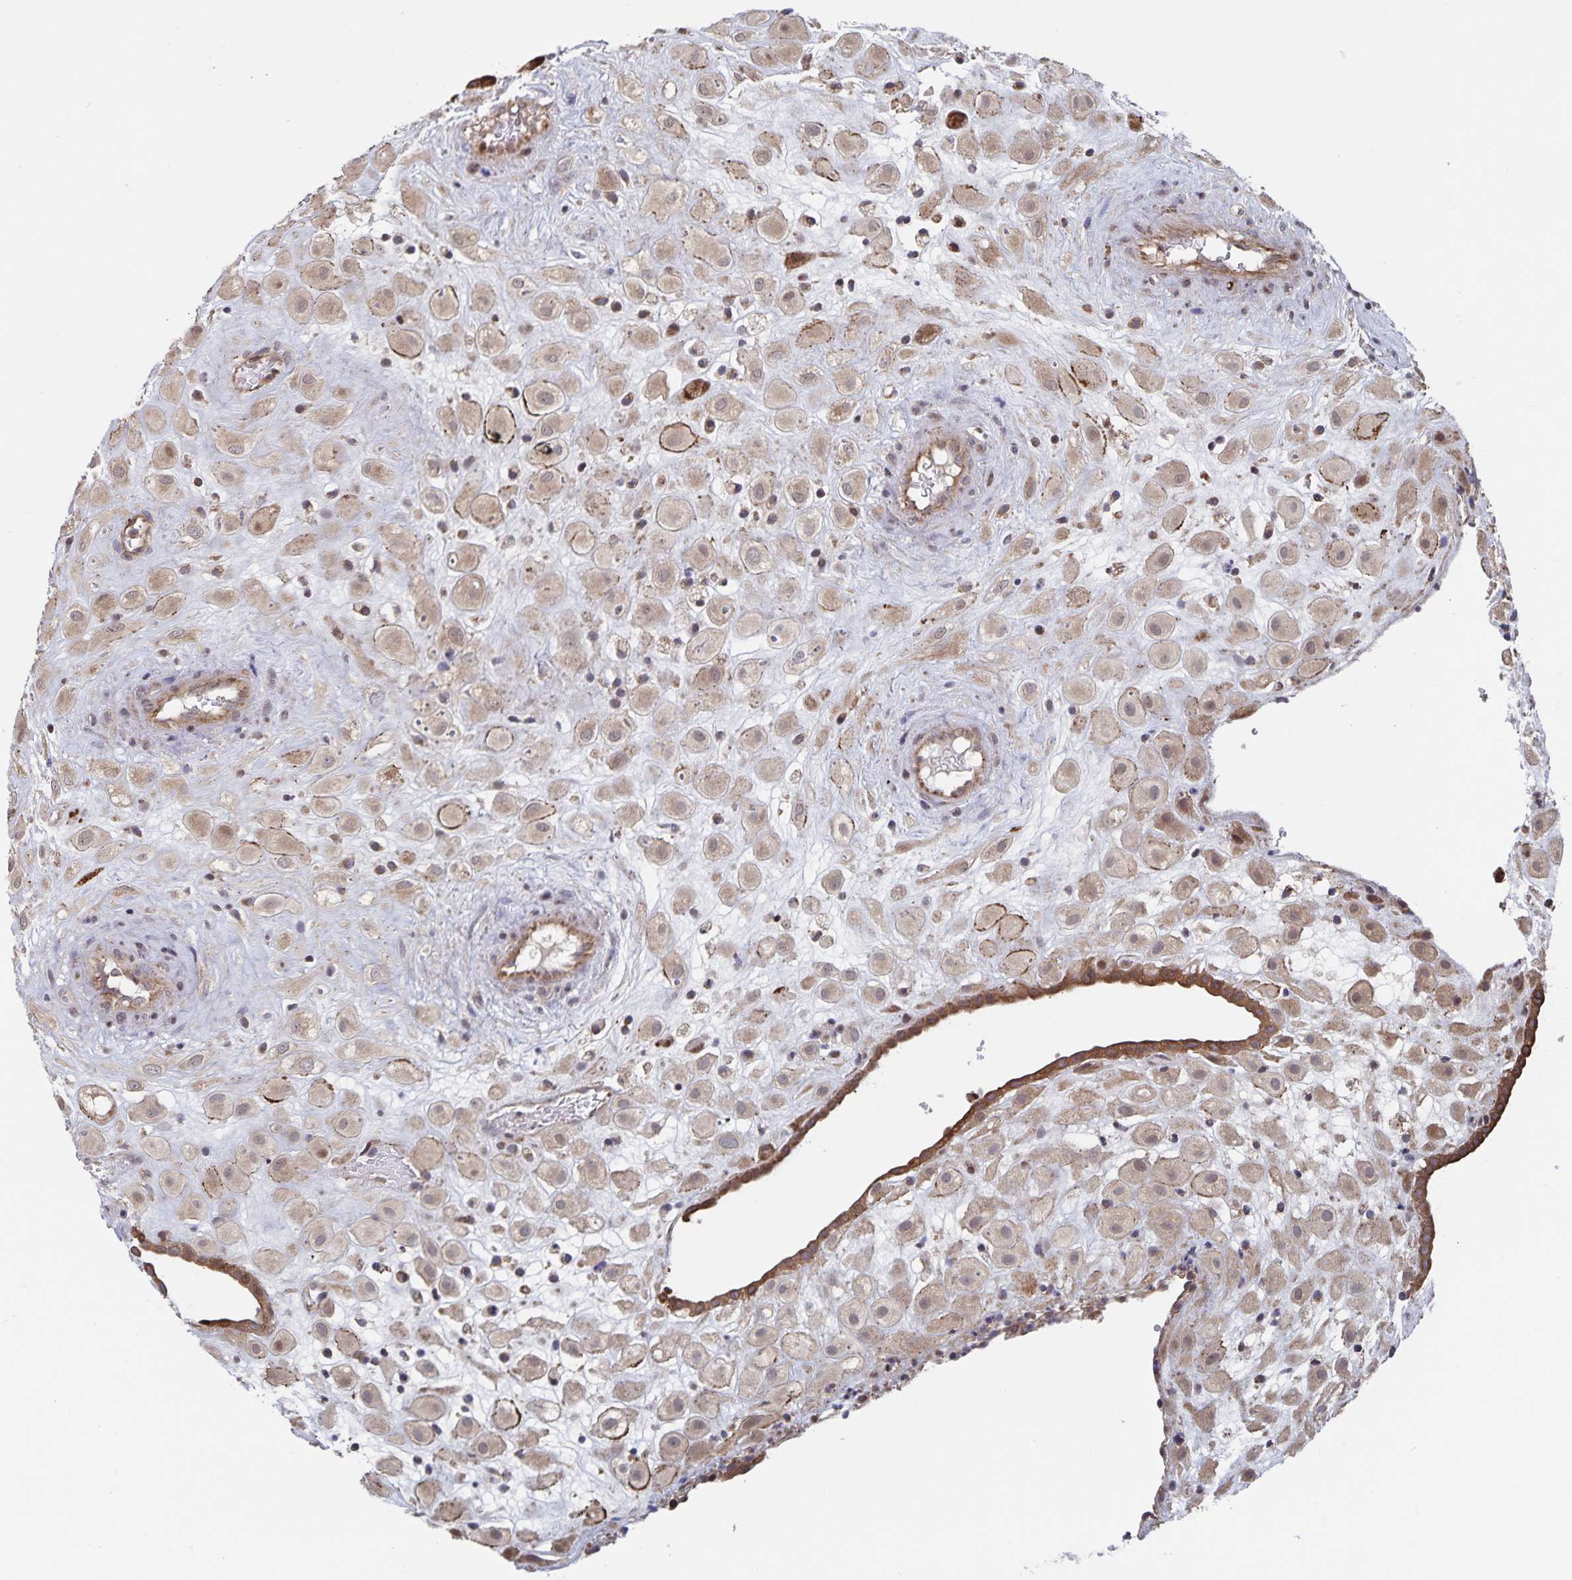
{"staining": {"intensity": "weak", "quantity": "25%-75%", "location": "cytoplasmic/membranous"}, "tissue": "placenta", "cell_type": "Decidual cells", "image_type": "normal", "snomed": [{"axis": "morphology", "description": "Normal tissue, NOS"}, {"axis": "topography", "description": "Placenta"}], "caption": "Weak cytoplasmic/membranous positivity is seen in approximately 25%-75% of decidual cells in unremarkable placenta. The staining was performed using DAB (3,3'-diaminobenzidine) to visualize the protein expression in brown, while the nuclei were stained in blue with hematoxylin (Magnification: 20x).", "gene": "ACACA", "patient": {"sex": "female", "age": 24}}